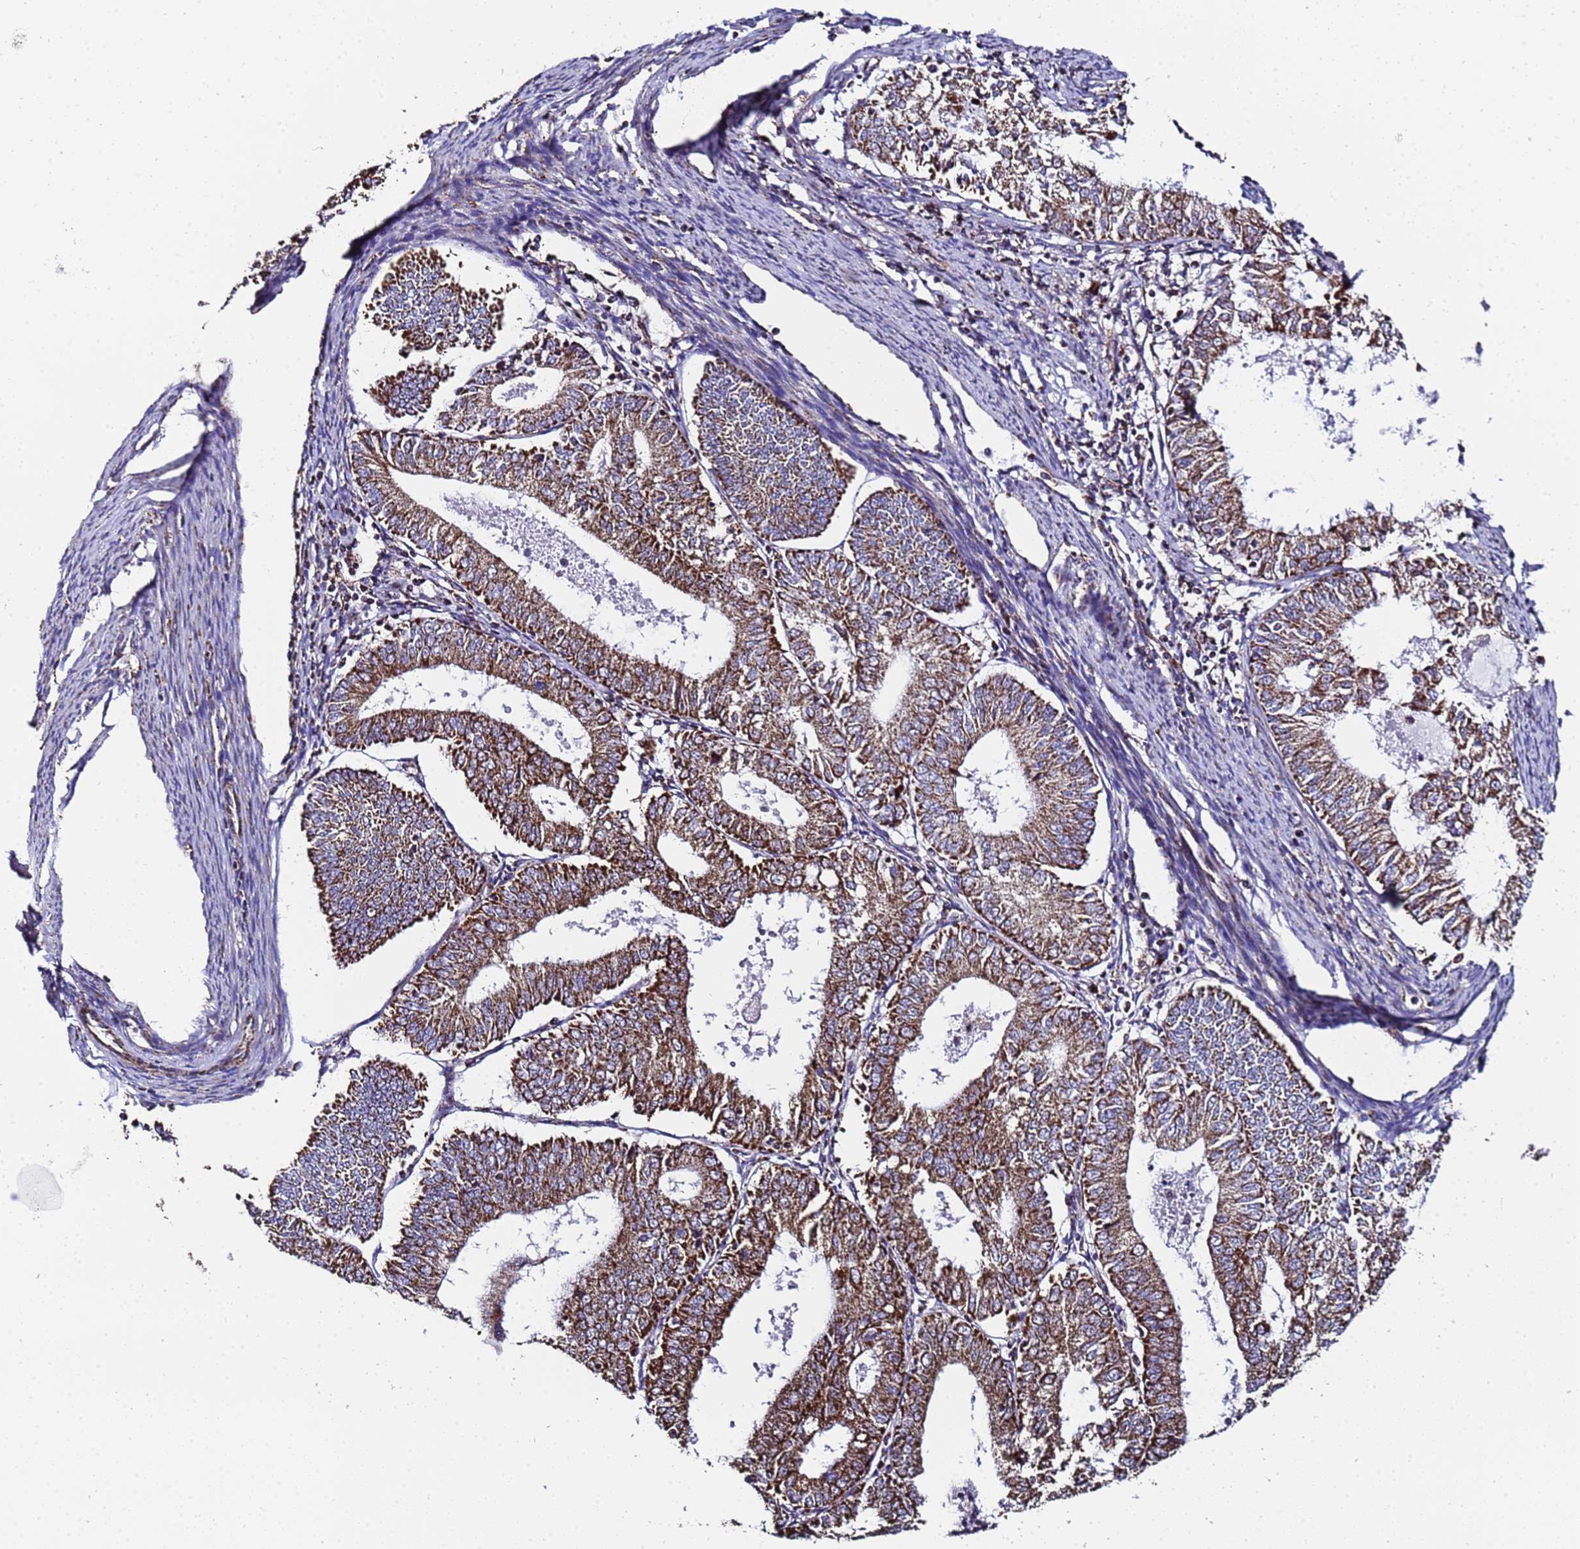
{"staining": {"intensity": "strong", "quantity": ">75%", "location": "cytoplasmic/membranous"}, "tissue": "endometrial cancer", "cell_type": "Tumor cells", "image_type": "cancer", "snomed": [{"axis": "morphology", "description": "Adenocarcinoma, NOS"}, {"axis": "topography", "description": "Endometrium"}], "caption": "Adenocarcinoma (endometrial) was stained to show a protein in brown. There is high levels of strong cytoplasmic/membranous positivity in about >75% of tumor cells.", "gene": "MRPS12", "patient": {"sex": "female", "age": 57}}